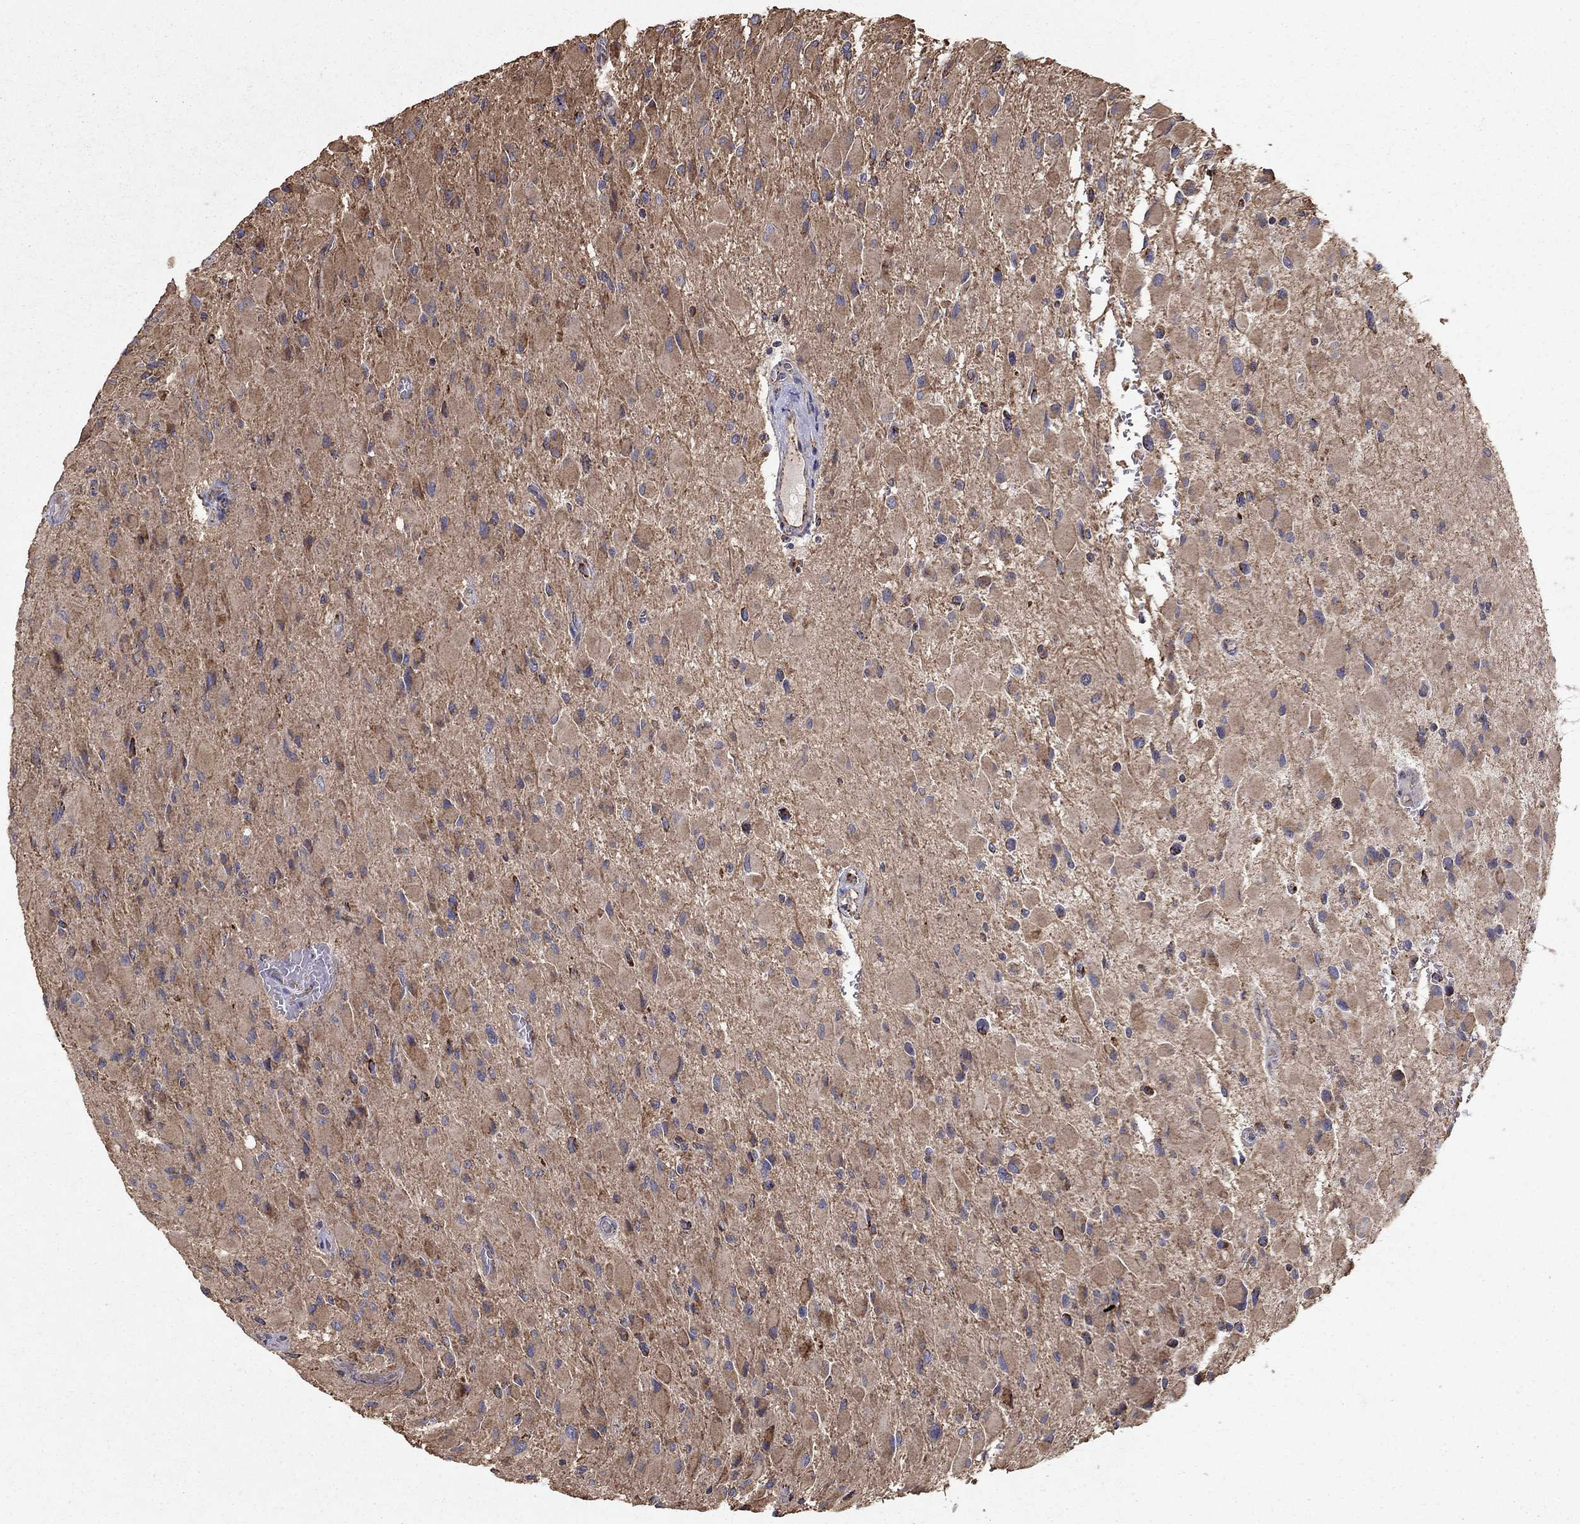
{"staining": {"intensity": "weak", "quantity": ">75%", "location": "cytoplasmic/membranous"}, "tissue": "glioma", "cell_type": "Tumor cells", "image_type": "cancer", "snomed": [{"axis": "morphology", "description": "Glioma, malignant, High grade"}, {"axis": "topography", "description": "Cerebral cortex"}], "caption": "IHC image of human malignant high-grade glioma stained for a protein (brown), which reveals low levels of weak cytoplasmic/membranous expression in about >75% of tumor cells.", "gene": "NDUFS8", "patient": {"sex": "female", "age": 36}}